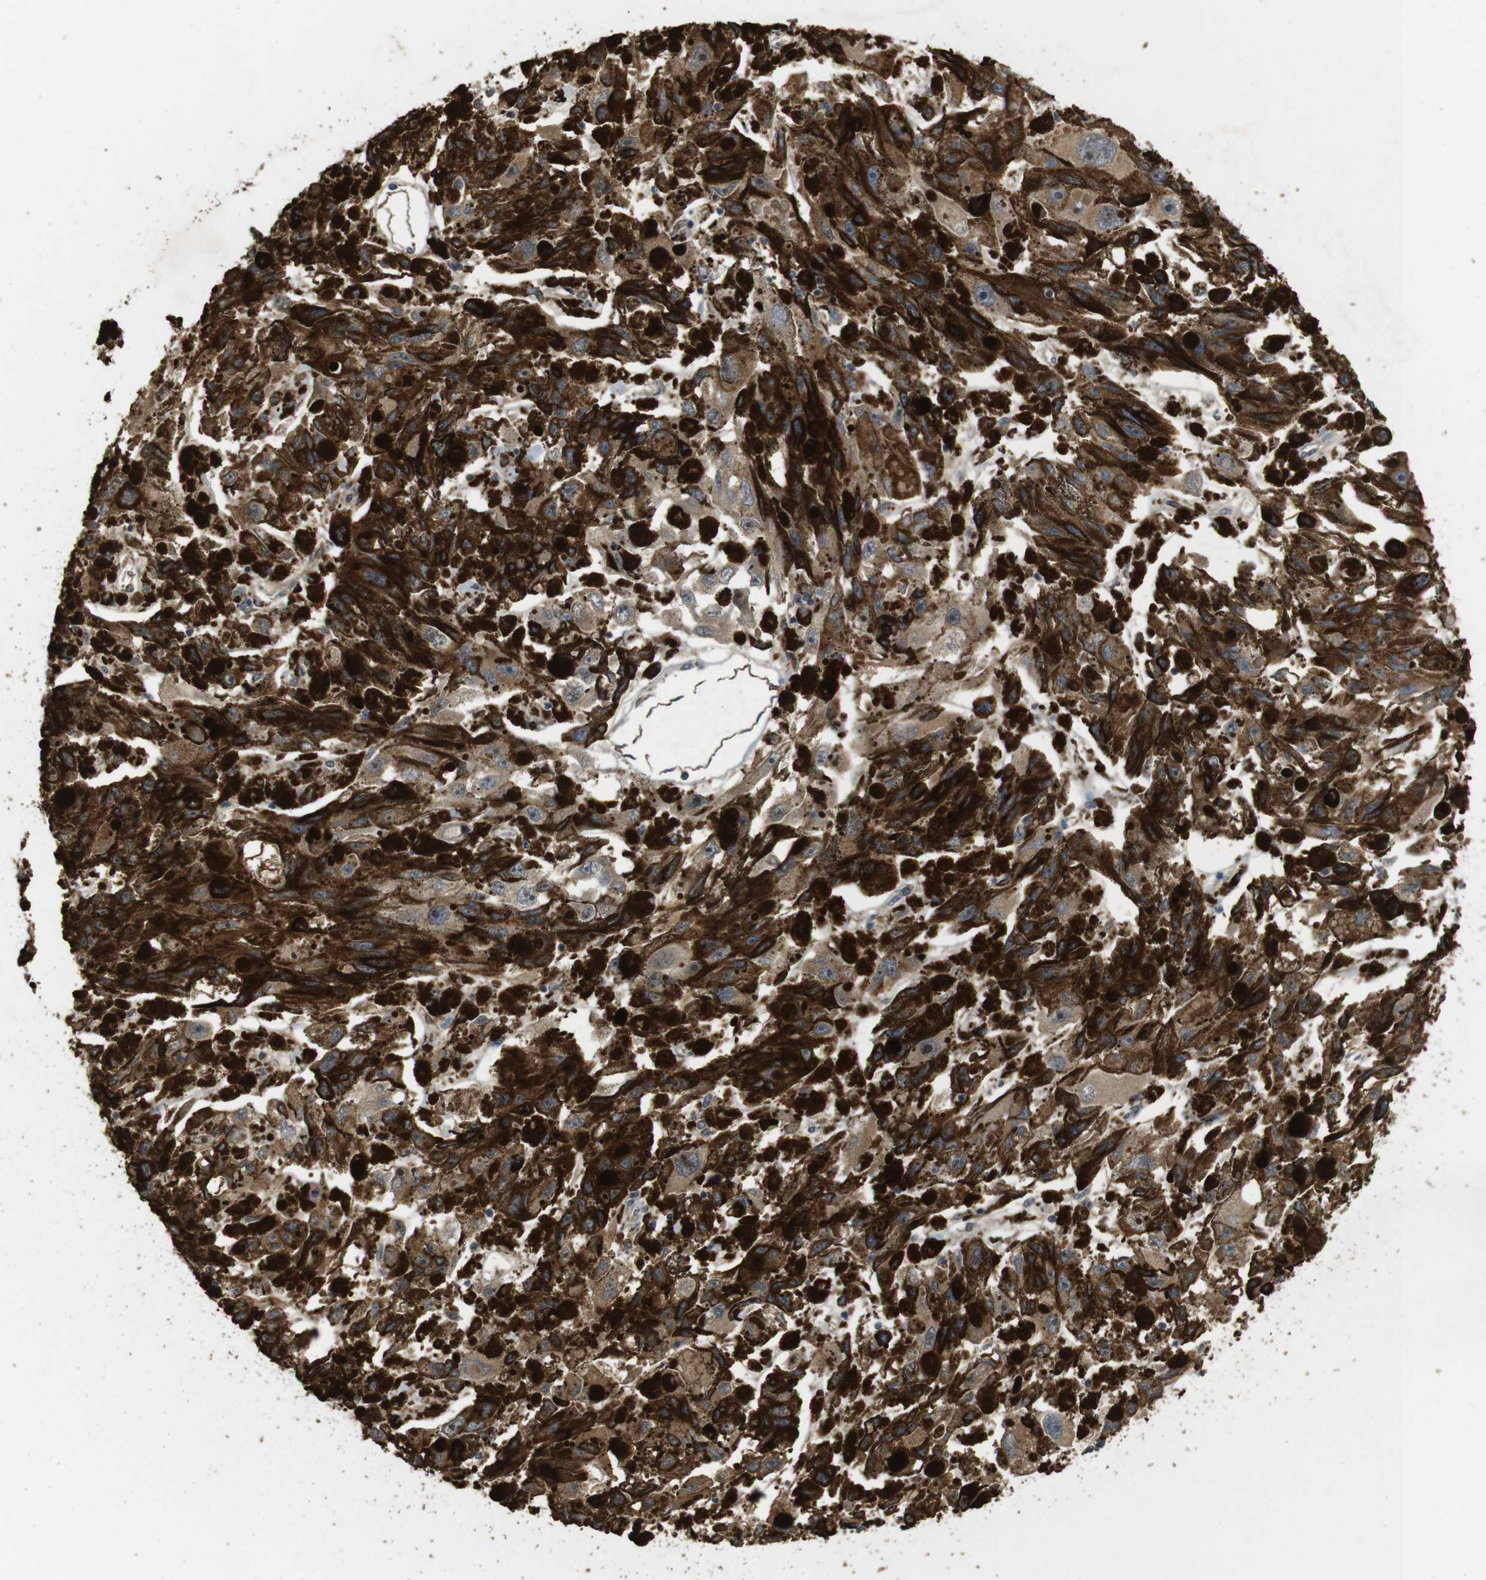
{"staining": {"intensity": "moderate", "quantity": ">75%", "location": "cytoplasmic/membranous"}, "tissue": "melanoma", "cell_type": "Tumor cells", "image_type": "cancer", "snomed": [{"axis": "morphology", "description": "Malignant melanoma, NOS"}, {"axis": "topography", "description": "Skin"}], "caption": "A histopathology image of human melanoma stained for a protein shows moderate cytoplasmic/membranous brown staining in tumor cells.", "gene": "PCDHB10", "patient": {"sex": "female", "age": 104}}